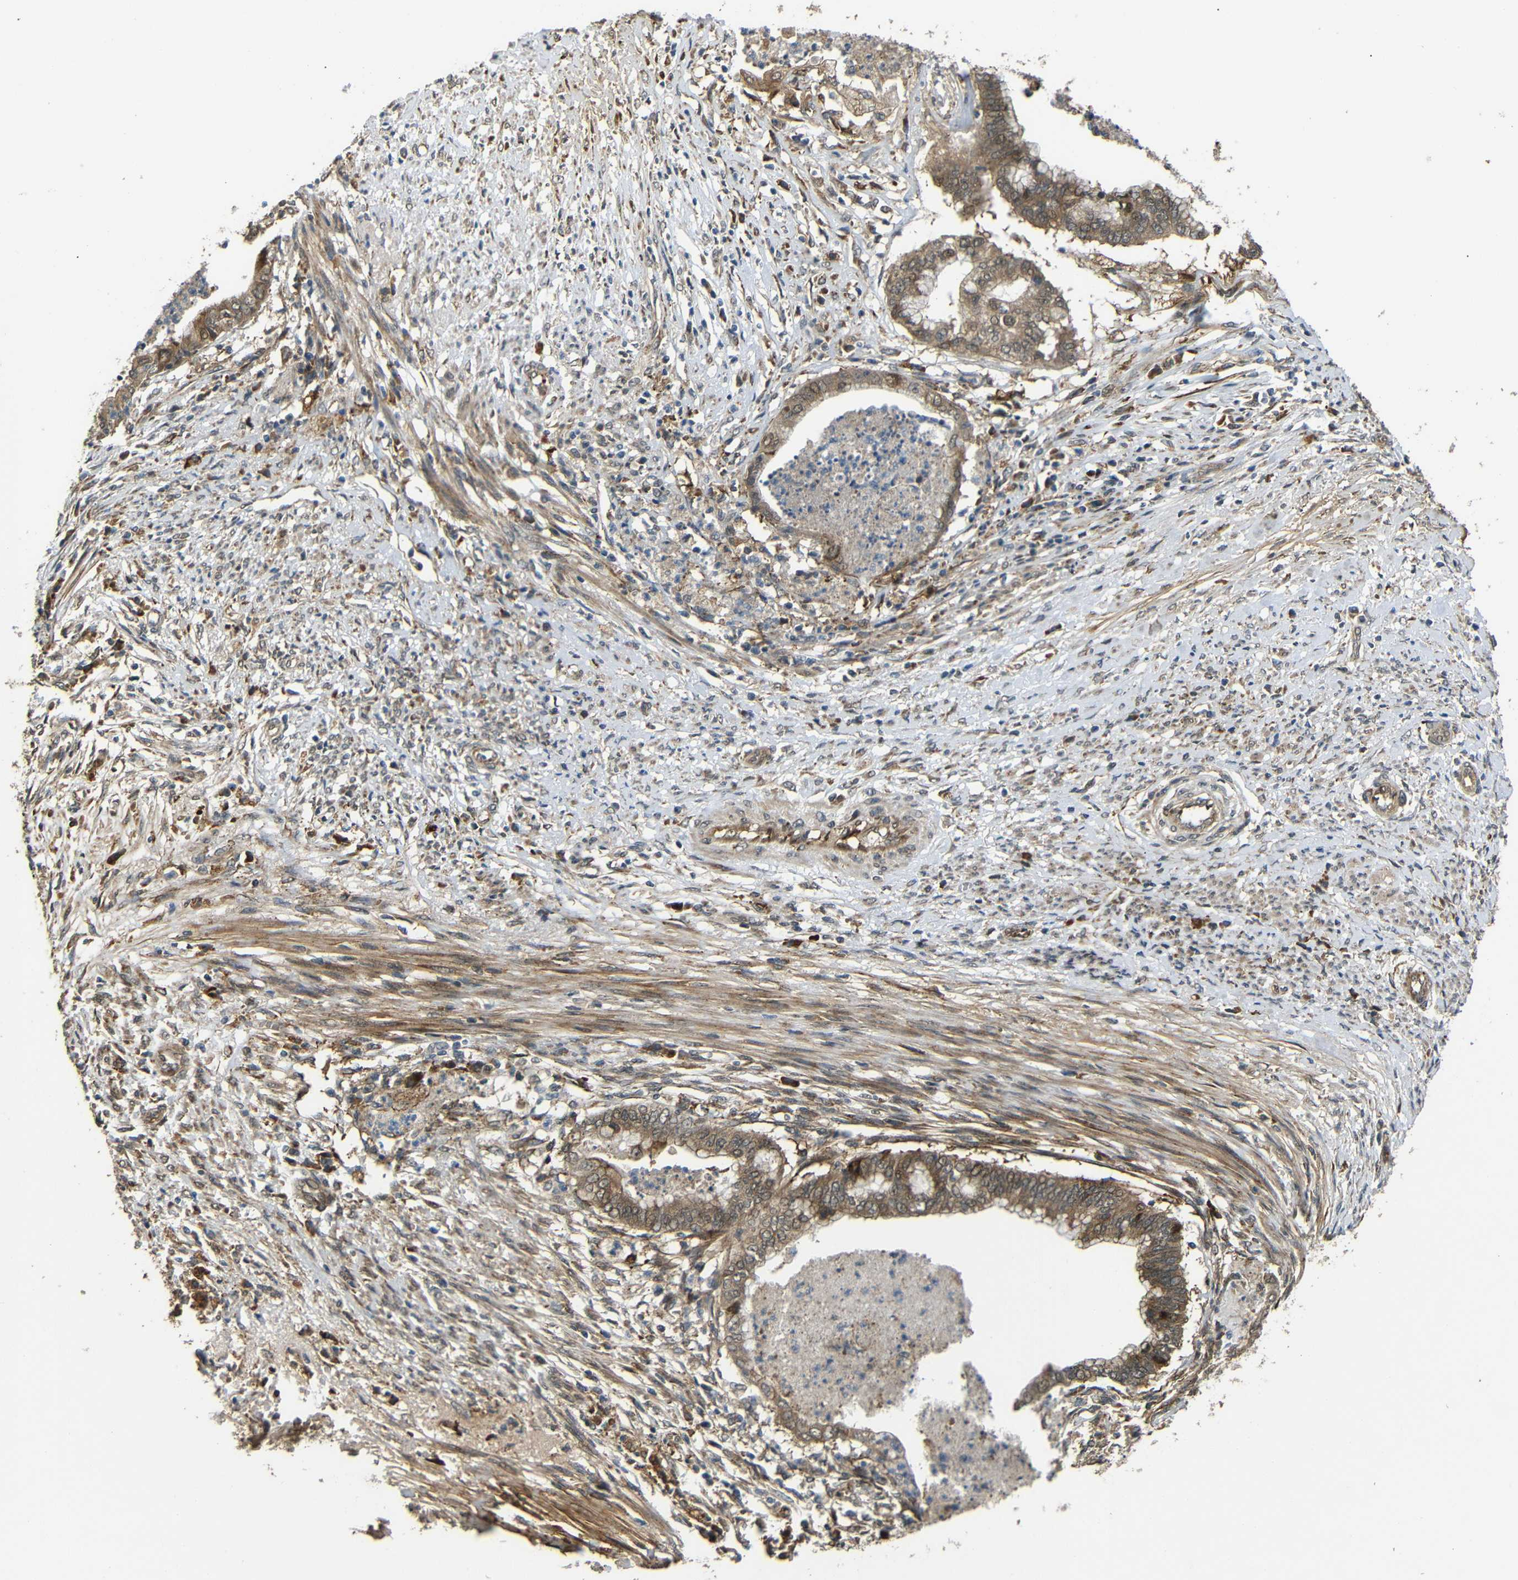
{"staining": {"intensity": "moderate", "quantity": ">75%", "location": "cytoplasmic/membranous"}, "tissue": "endometrial cancer", "cell_type": "Tumor cells", "image_type": "cancer", "snomed": [{"axis": "morphology", "description": "Necrosis, NOS"}, {"axis": "morphology", "description": "Adenocarcinoma, NOS"}, {"axis": "topography", "description": "Endometrium"}], "caption": "IHC micrograph of neoplastic tissue: endometrial cancer (adenocarcinoma) stained using immunohistochemistry (IHC) demonstrates medium levels of moderate protein expression localized specifically in the cytoplasmic/membranous of tumor cells, appearing as a cytoplasmic/membranous brown color.", "gene": "EPHB2", "patient": {"sex": "female", "age": 79}}